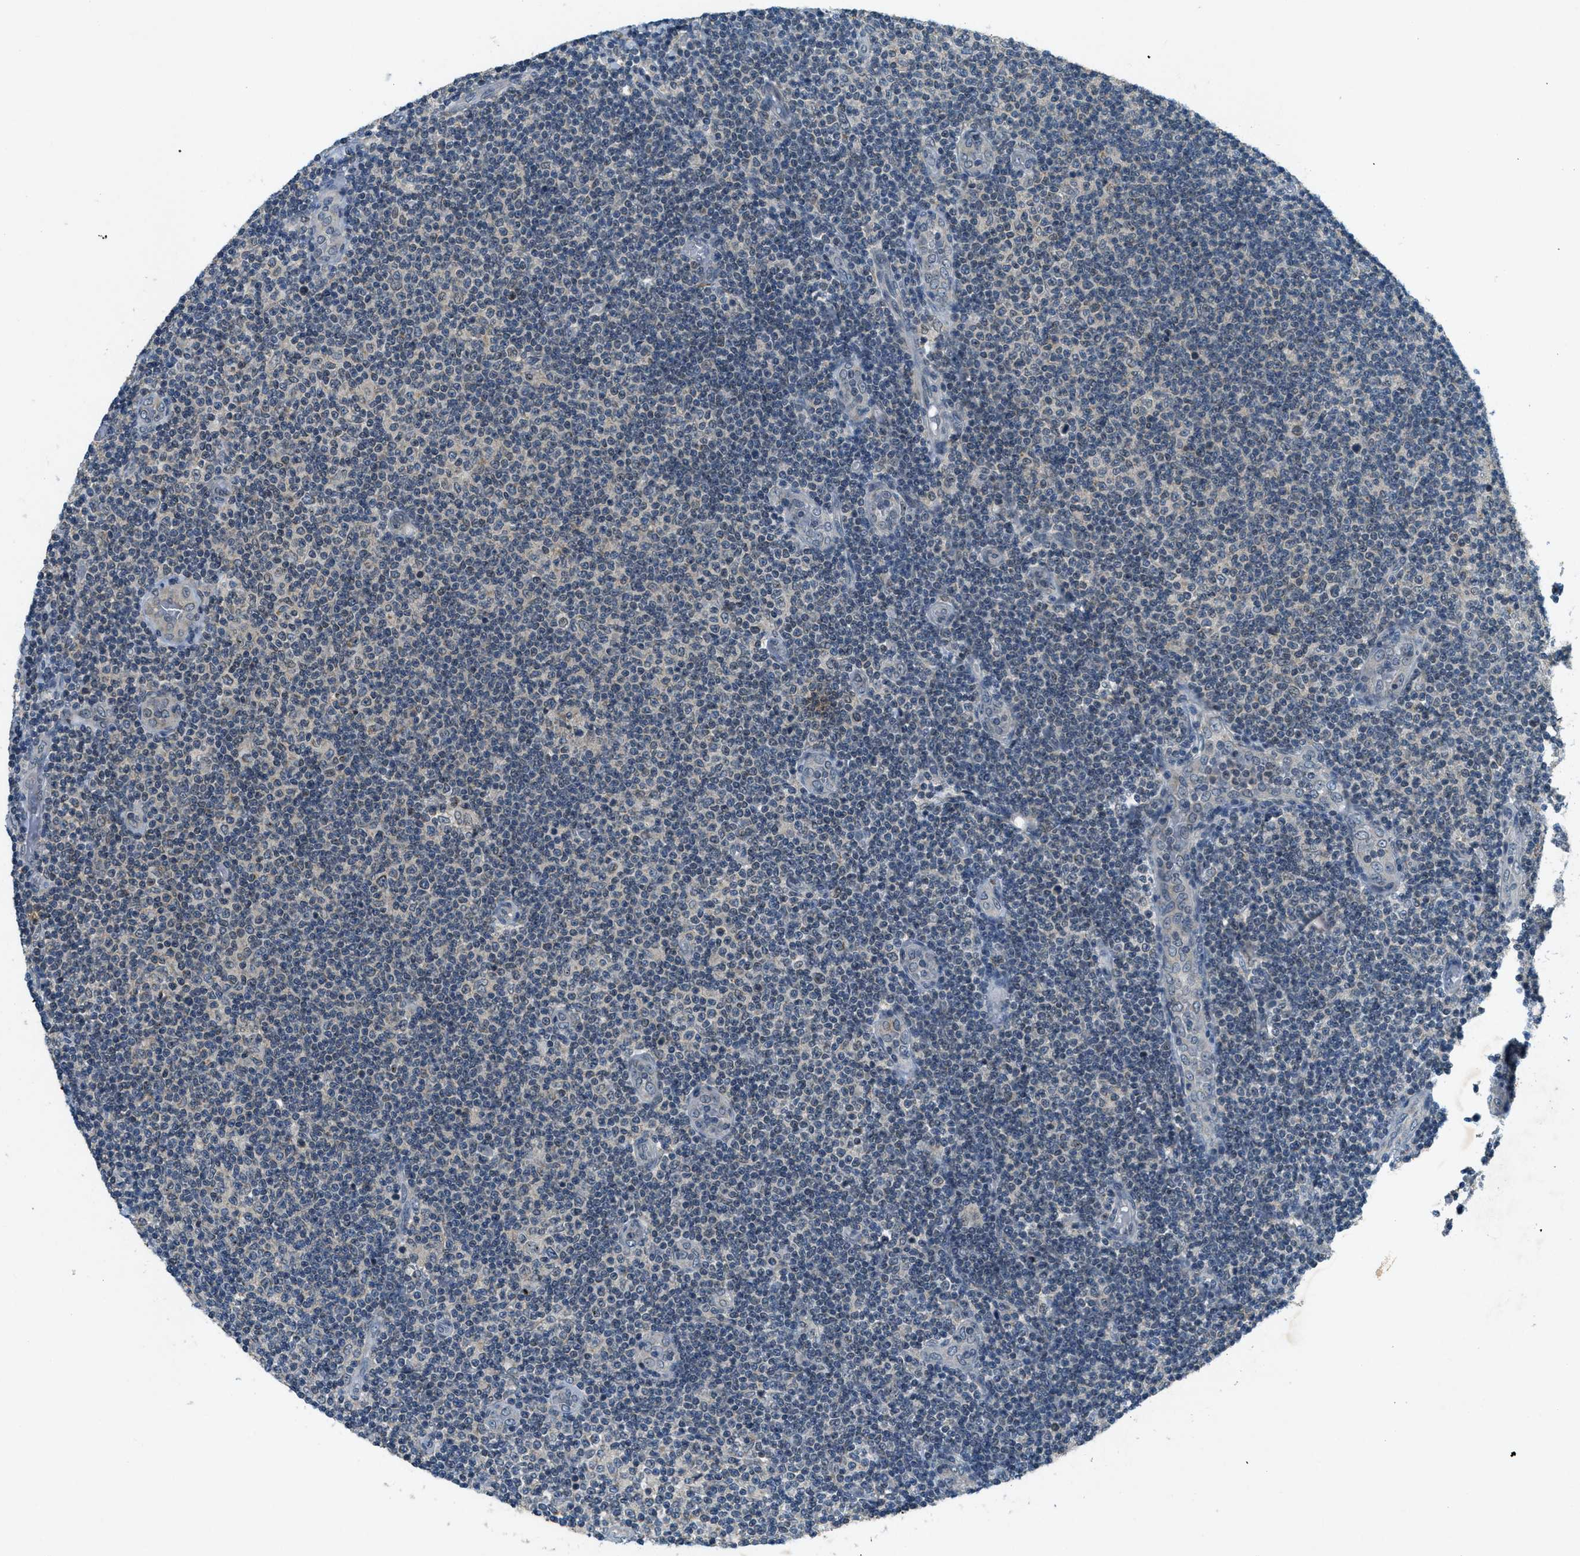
{"staining": {"intensity": "negative", "quantity": "none", "location": "none"}, "tissue": "lymphoma", "cell_type": "Tumor cells", "image_type": "cancer", "snomed": [{"axis": "morphology", "description": "Malignant lymphoma, non-Hodgkin's type, Low grade"}, {"axis": "topography", "description": "Lymph node"}], "caption": "Tumor cells show no significant protein staining in malignant lymphoma, non-Hodgkin's type (low-grade).", "gene": "TCF20", "patient": {"sex": "male", "age": 83}}